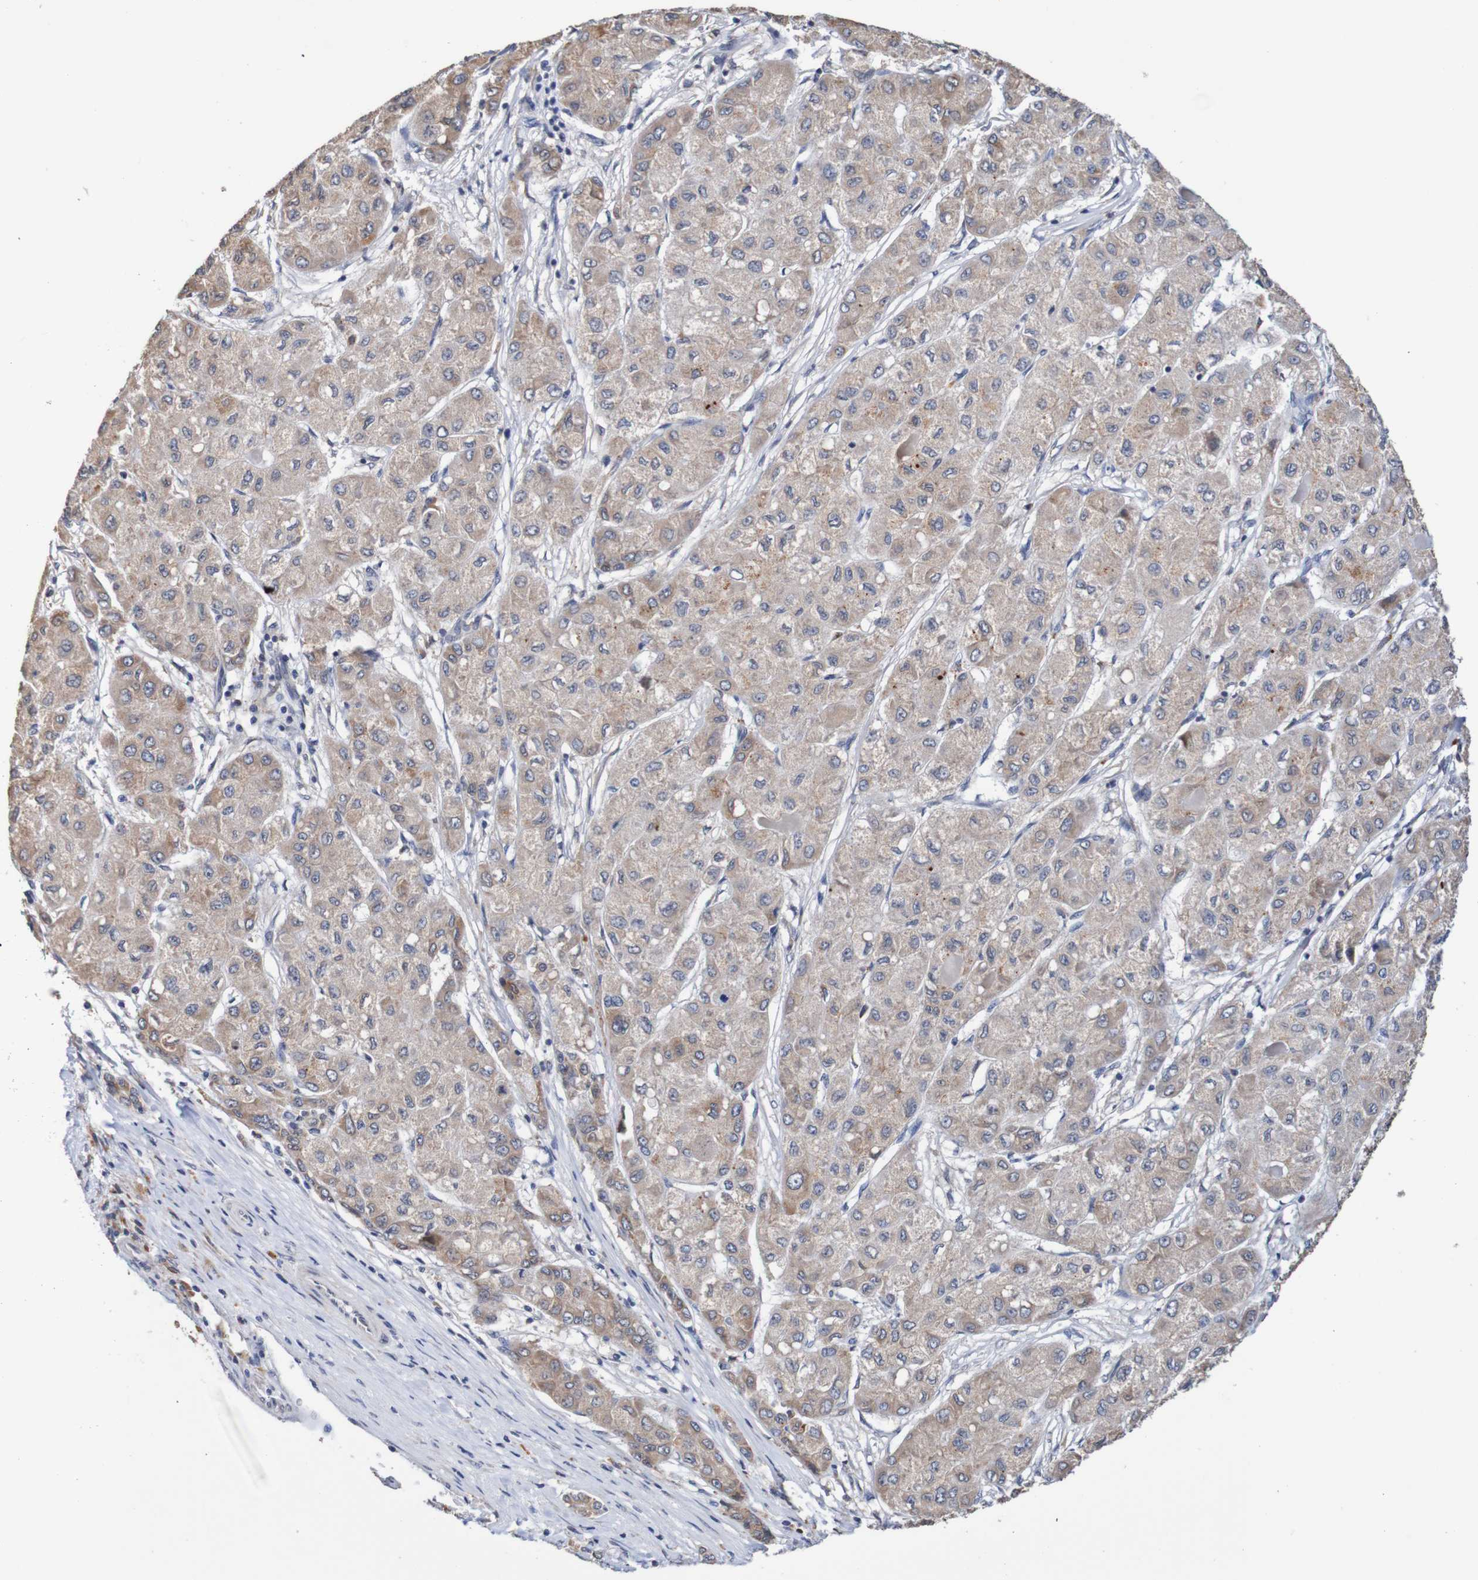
{"staining": {"intensity": "moderate", "quantity": ">75%", "location": "cytoplasmic/membranous"}, "tissue": "liver cancer", "cell_type": "Tumor cells", "image_type": "cancer", "snomed": [{"axis": "morphology", "description": "Carcinoma, Hepatocellular, NOS"}, {"axis": "topography", "description": "Liver"}], "caption": "There is medium levels of moderate cytoplasmic/membranous expression in tumor cells of hepatocellular carcinoma (liver), as demonstrated by immunohistochemical staining (brown color).", "gene": "FIBP", "patient": {"sex": "male", "age": 80}}